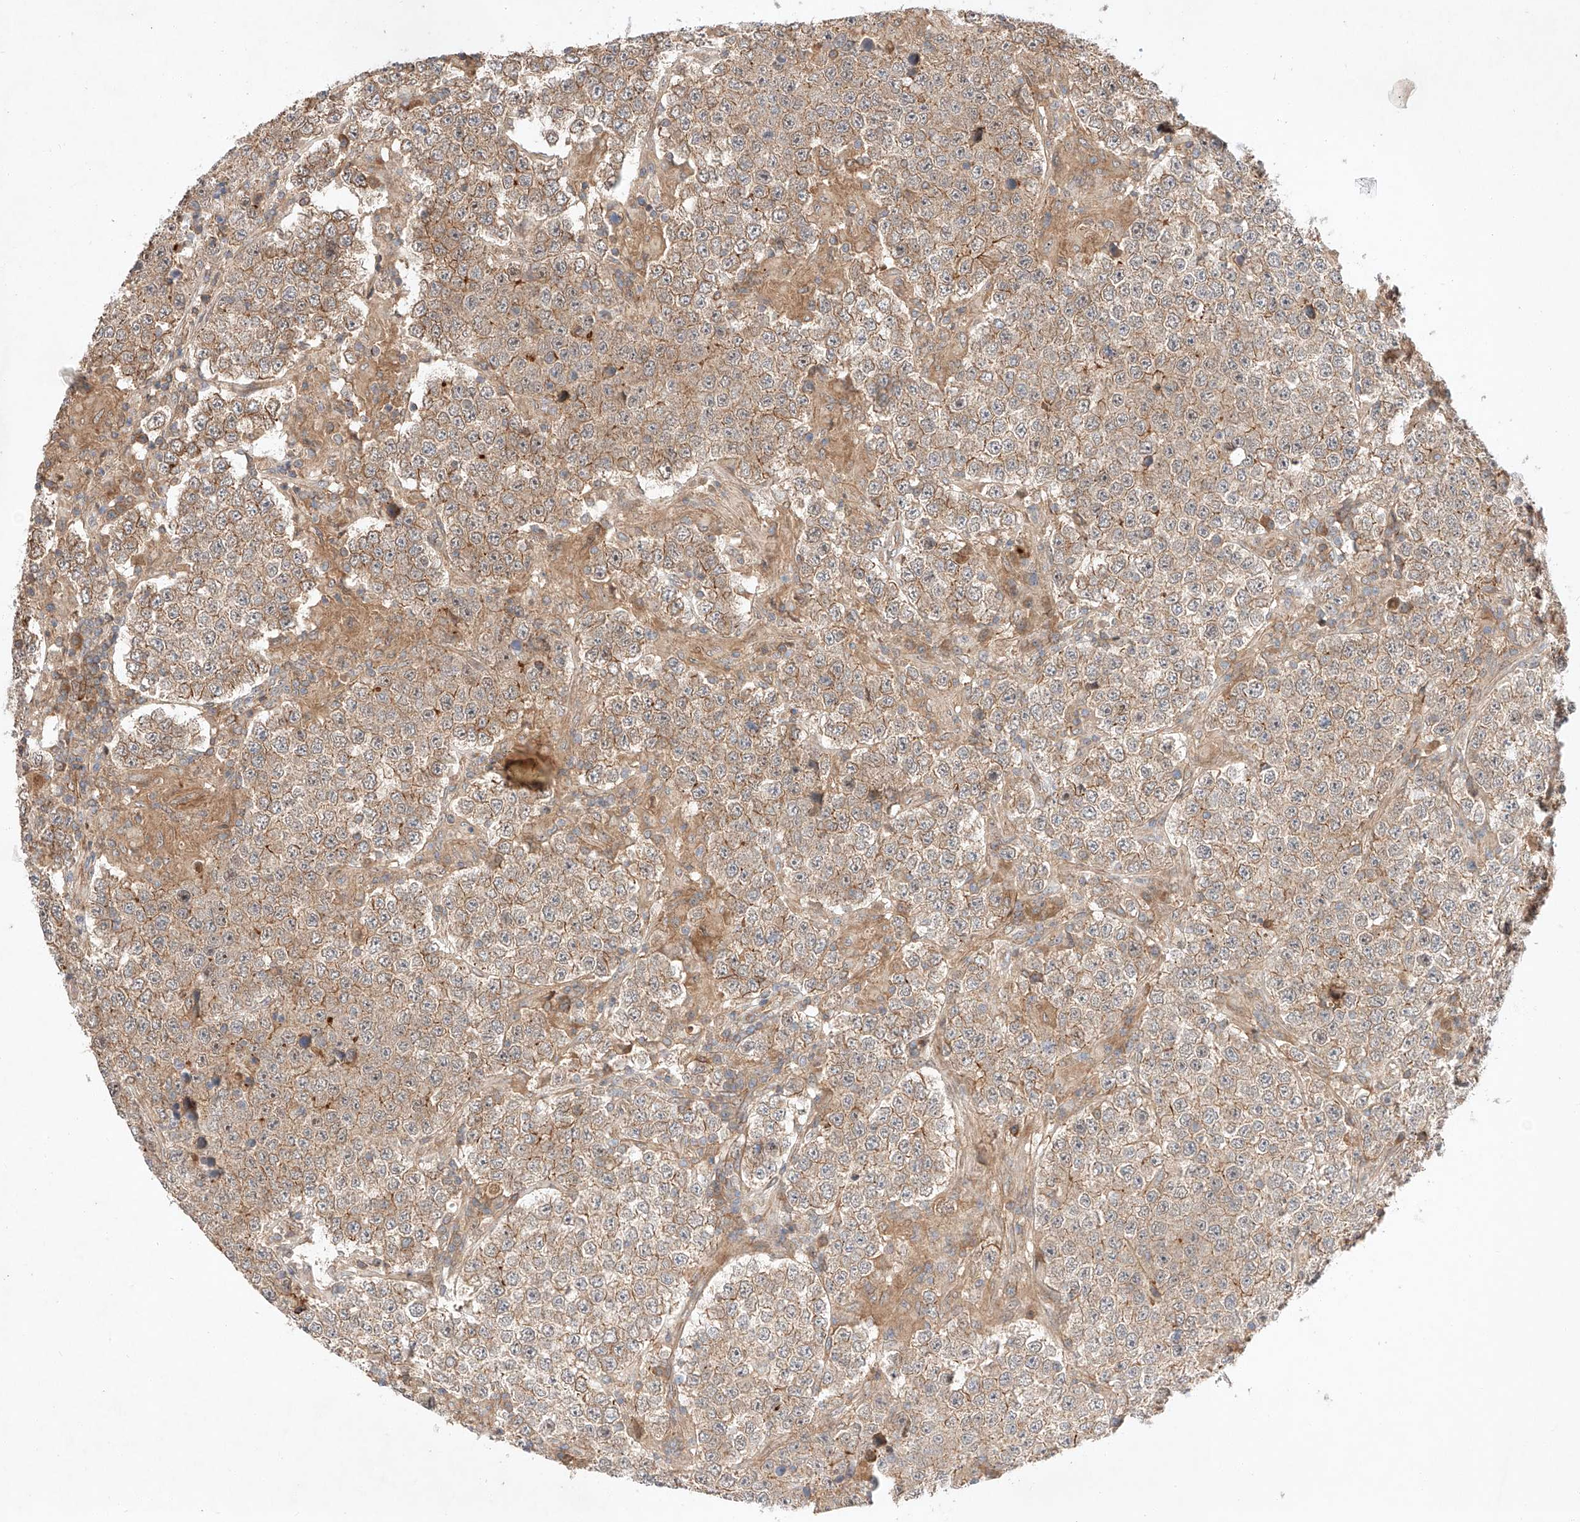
{"staining": {"intensity": "moderate", "quantity": ">75%", "location": "cytoplasmic/membranous"}, "tissue": "testis cancer", "cell_type": "Tumor cells", "image_type": "cancer", "snomed": [{"axis": "morphology", "description": "Normal tissue, NOS"}, {"axis": "morphology", "description": "Urothelial carcinoma, High grade"}, {"axis": "morphology", "description": "Seminoma, NOS"}, {"axis": "morphology", "description": "Carcinoma, Embryonal, NOS"}, {"axis": "topography", "description": "Urinary bladder"}, {"axis": "topography", "description": "Testis"}], "caption": "Immunohistochemistry (DAB (3,3'-diaminobenzidine)) staining of human testis cancer (embryonal carcinoma) demonstrates moderate cytoplasmic/membranous protein staining in about >75% of tumor cells. Using DAB (3,3'-diaminobenzidine) (brown) and hematoxylin (blue) stains, captured at high magnification using brightfield microscopy.", "gene": "ARHGAP33", "patient": {"sex": "male", "age": 41}}